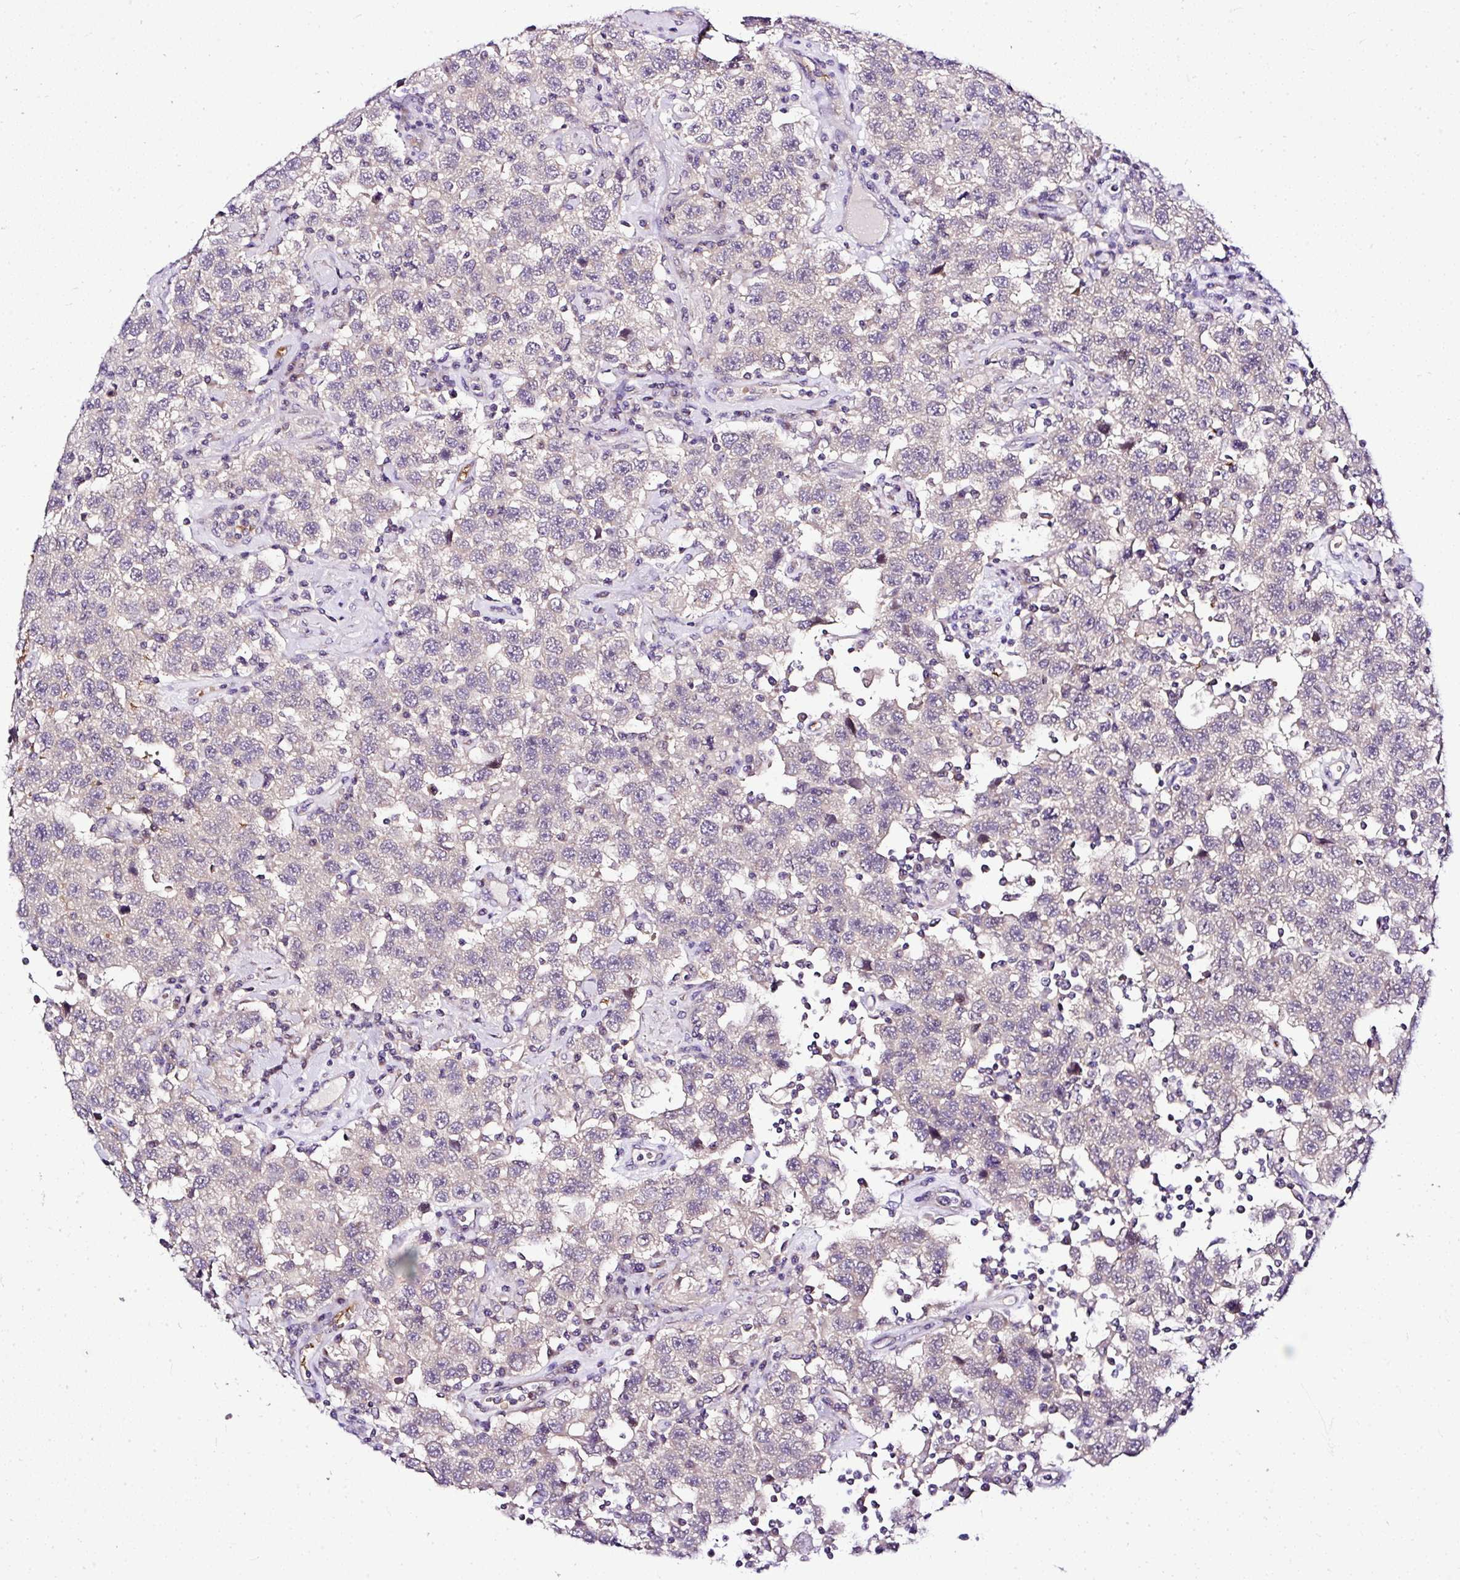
{"staining": {"intensity": "weak", "quantity": "<25%", "location": "cytoplasmic/membranous"}, "tissue": "testis cancer", "cell_type": "Tumor cells", "image_type": "cancer", "snomed": [{"axis": "morphology", "description": "Seminoma, NOS"}, {"axis": "topography", "description": "Testis"}], "caption": "An immunohistochemistry photomicrograph of seminoma (testis) is shown. There is no staining in tumor cells of seminoma (testis).", "gene": "DEPDC5", "patient": {"sex": "male", "age": 41}}